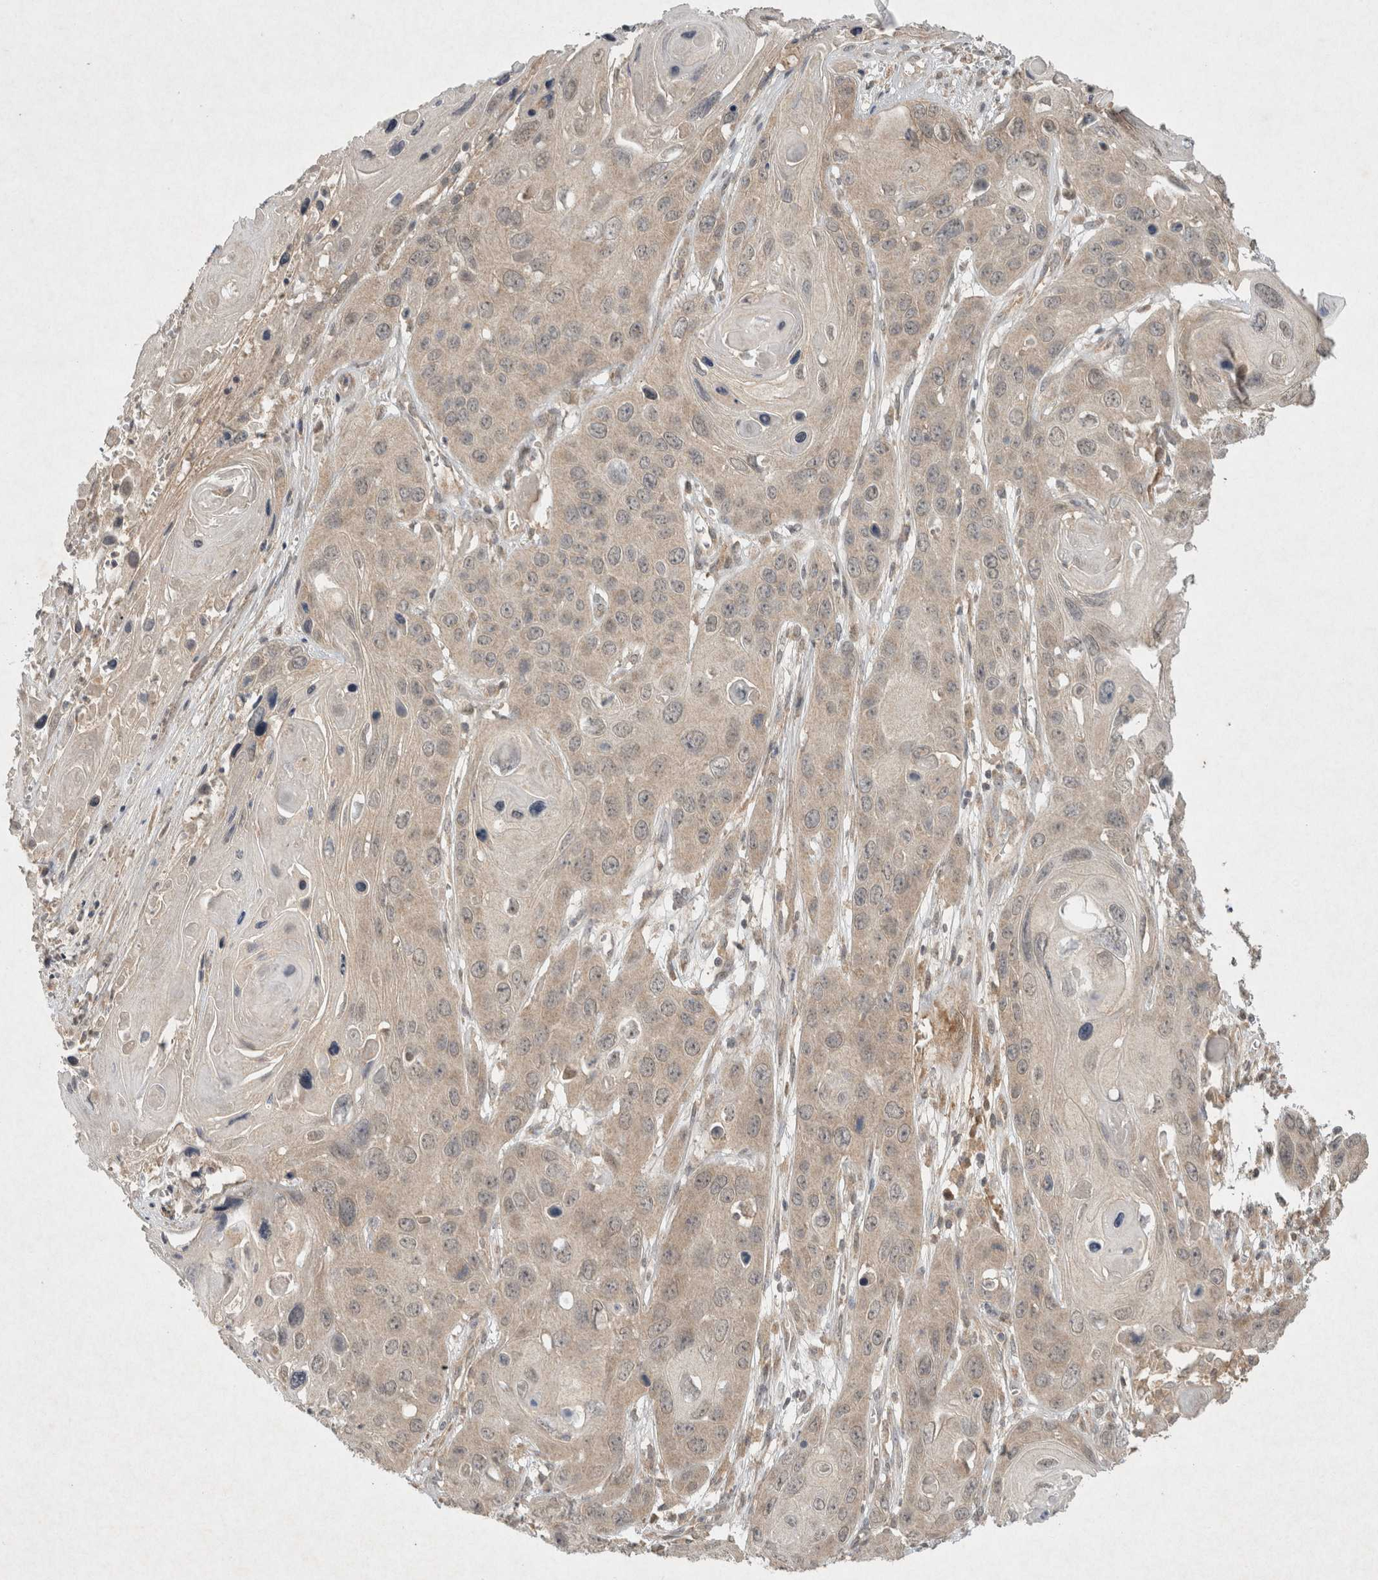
{"staining": {"intensity": "weak", "quantity": "25%-75%", "location": "cytoplasmic/membranous"}, "tissue": "skin cancer", "cell_type": "Tumor cells", "image_type": "cancer", "snomed": [{"axis": "morphology", "description": "Squamous cell carcinoma, NOS"}, {"axis": "topography", "description": "Skin"}], "caption": "Immunohistochemical staining of human skin cancer (squamous cell carcinoma) demonstrates weak cytoplasmic/membranous protein expression in about 25%-75% of tumor cells.", "gene": "LOXL2", "patient": {"sex": "male", "age": 55}}